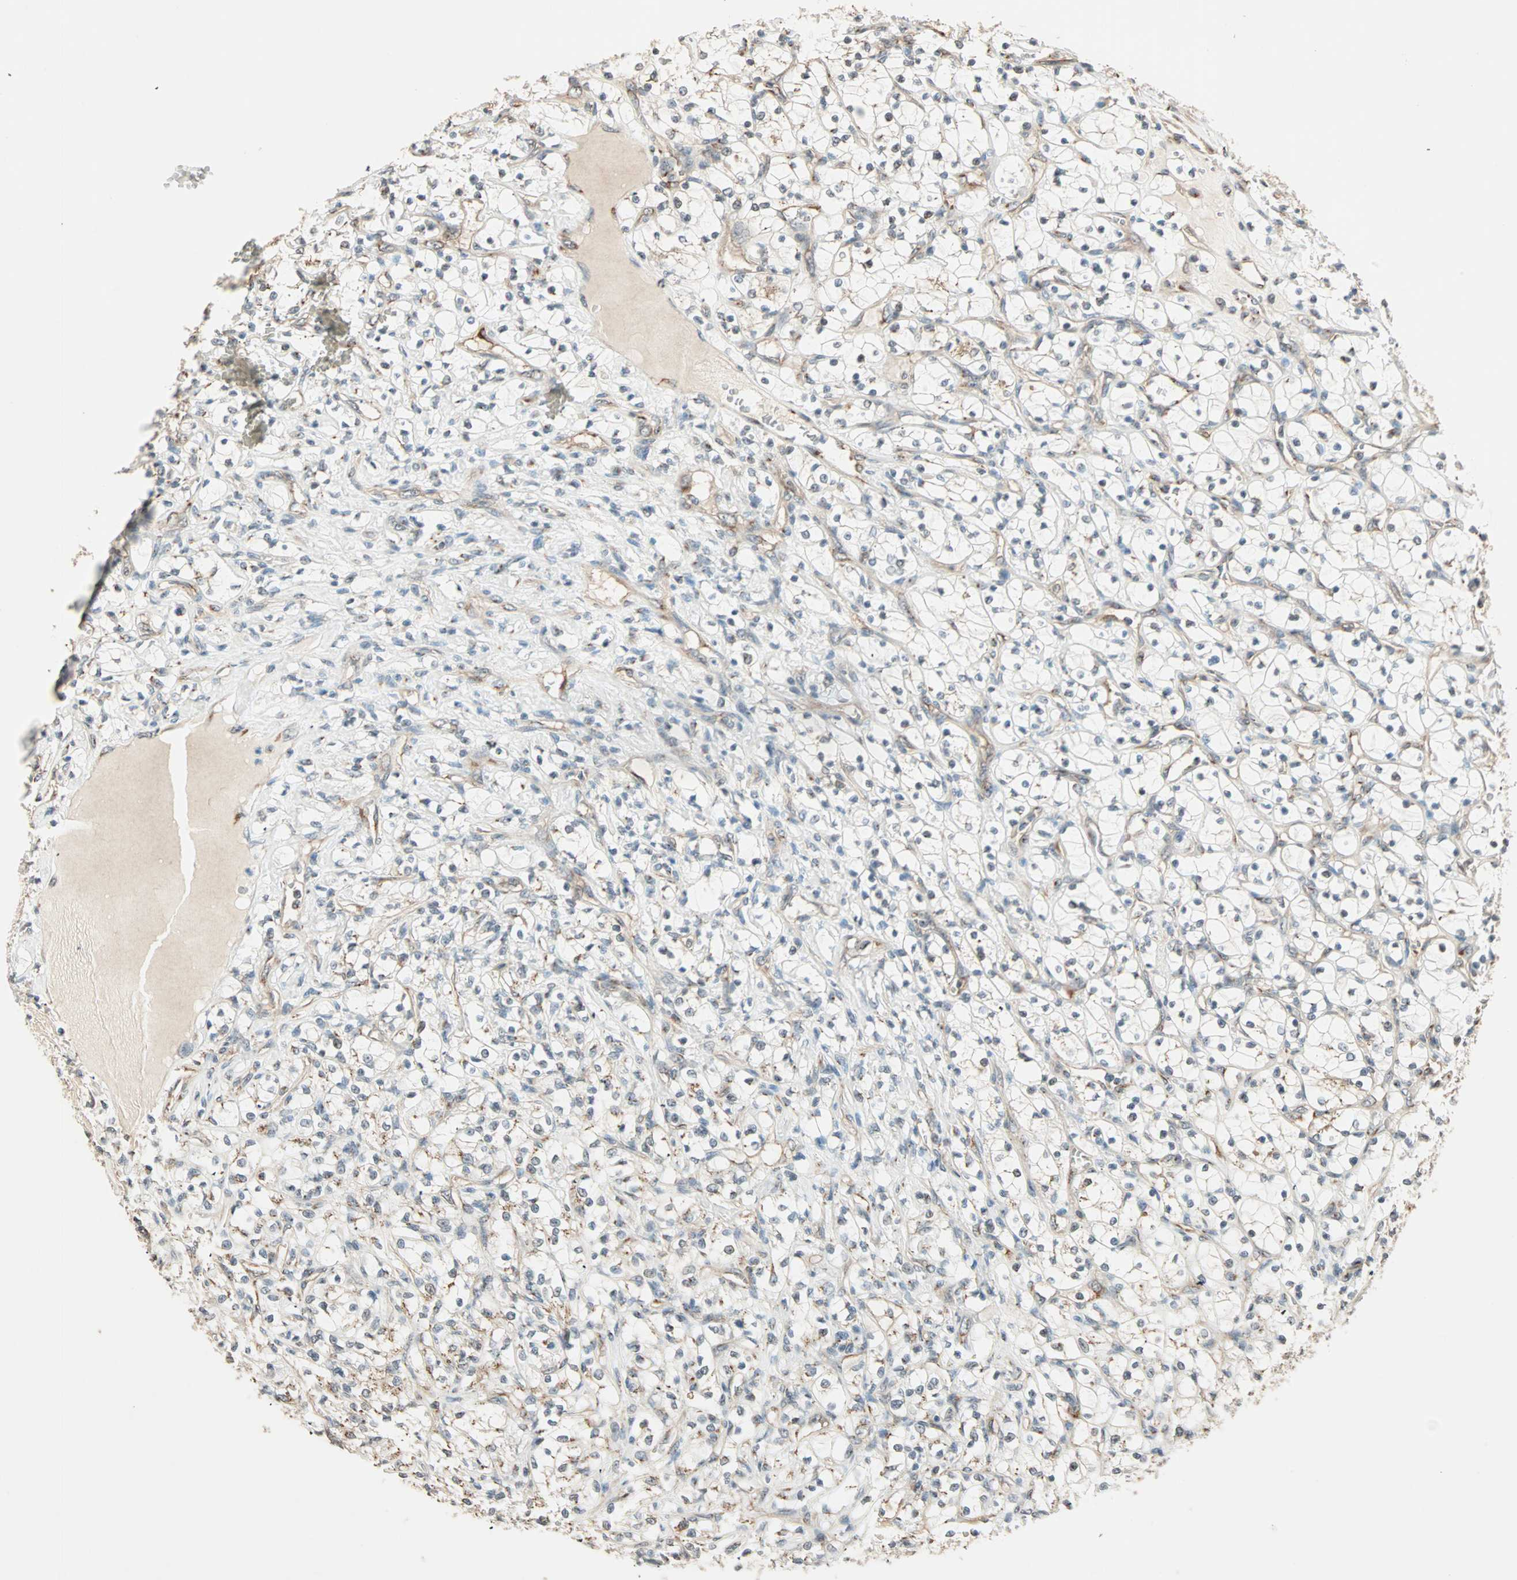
{"staining": {"intensity": "weak", "quantity": "<25%", "location": "cytoplasmic/membranous"}, "tissue": "renal cancer", "cell_type": "Tumor cells", "image_type": "cancer", "snomed": [{"axis": "morphology", "description": "Adenocarcinoma, NOS"}, {"axis": "topography", "description": "Kidney"}], "caption": "Tumor cells show no significant expression in renal cancer.", "gene": "PRDM2", "patient": {"sex": "female", "age": 69}}